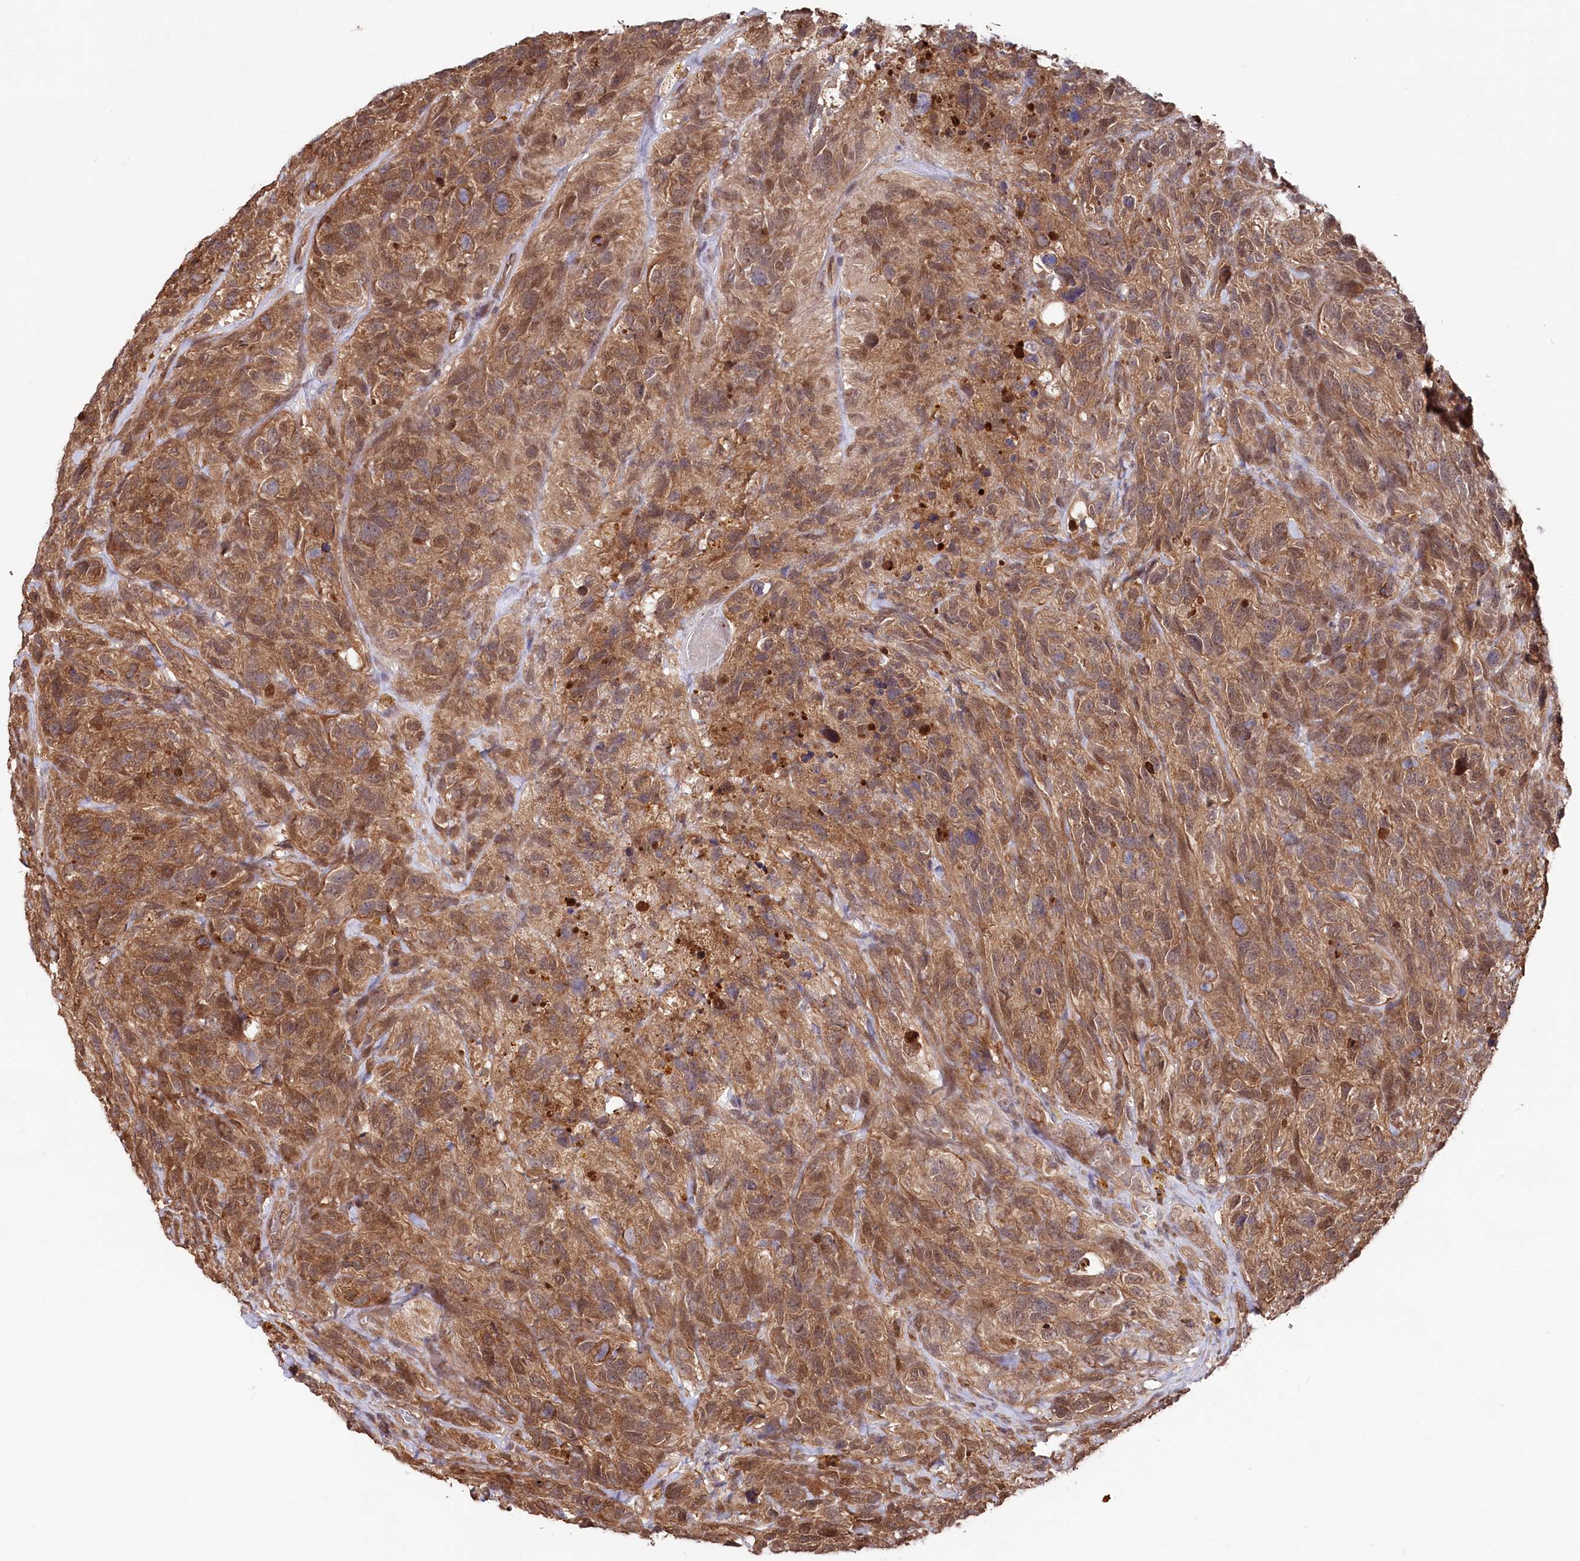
{"staining": {"intensity": "strong", "quantity": ">75%", "location": "cytoplasmic/membranous,nuclear"}, "tissue": "glioma", "cell_type": "Tumor cells", "image_type": "cancer", "snomed": [{"axis": "morphology", "description": "Glioma, malignant, High grade"}, {"axis": "topography", "description": "Brain"}], "caption": "A micrograph of human malignant high-grade glioma stained for a protein demonstrates strong cytoplasmic/membranous and nuclear brown staining in tumor cells.", "gene": "PSMA1", "patient": {"sex": "male", "age": 69}}